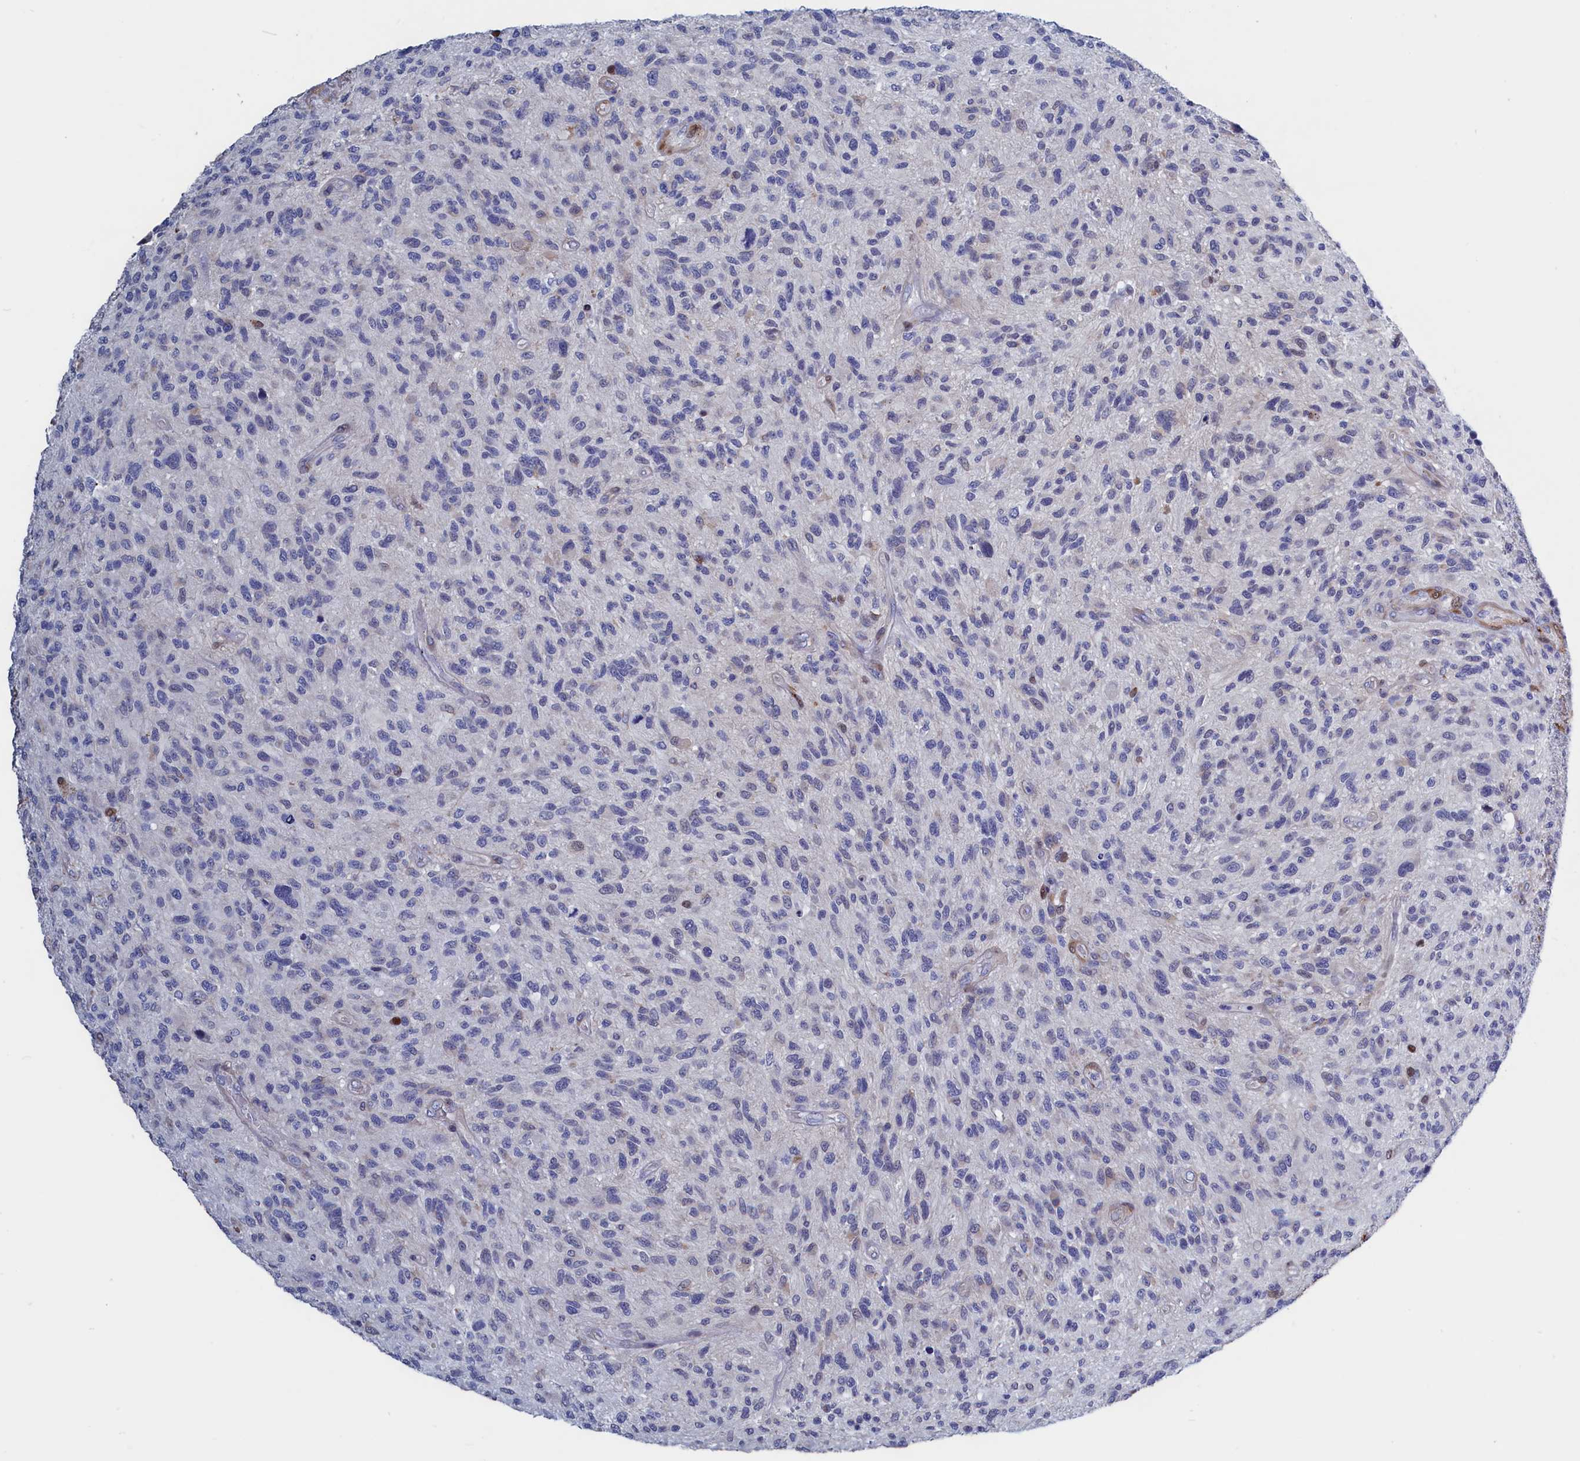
{"staining": {"intensity": "negative", "quantity": "none", "location": "none"}, "tissue": "glioma", "cell_type": "Tumor cells", "image_type": "cancer", "snomed": [{"axis": "morphology", "description": "Glioma, malignant, High grade"}, {"axis": "topography", "description": "Brain"}], "caption": "An immunohistochemistry micrograph of glioma is shown. There is no staining in tumor cells of glioma. Nuclei are stained in blue.", "gene": "CRIP1", "patient": {"sex": "male", "age": 47}}